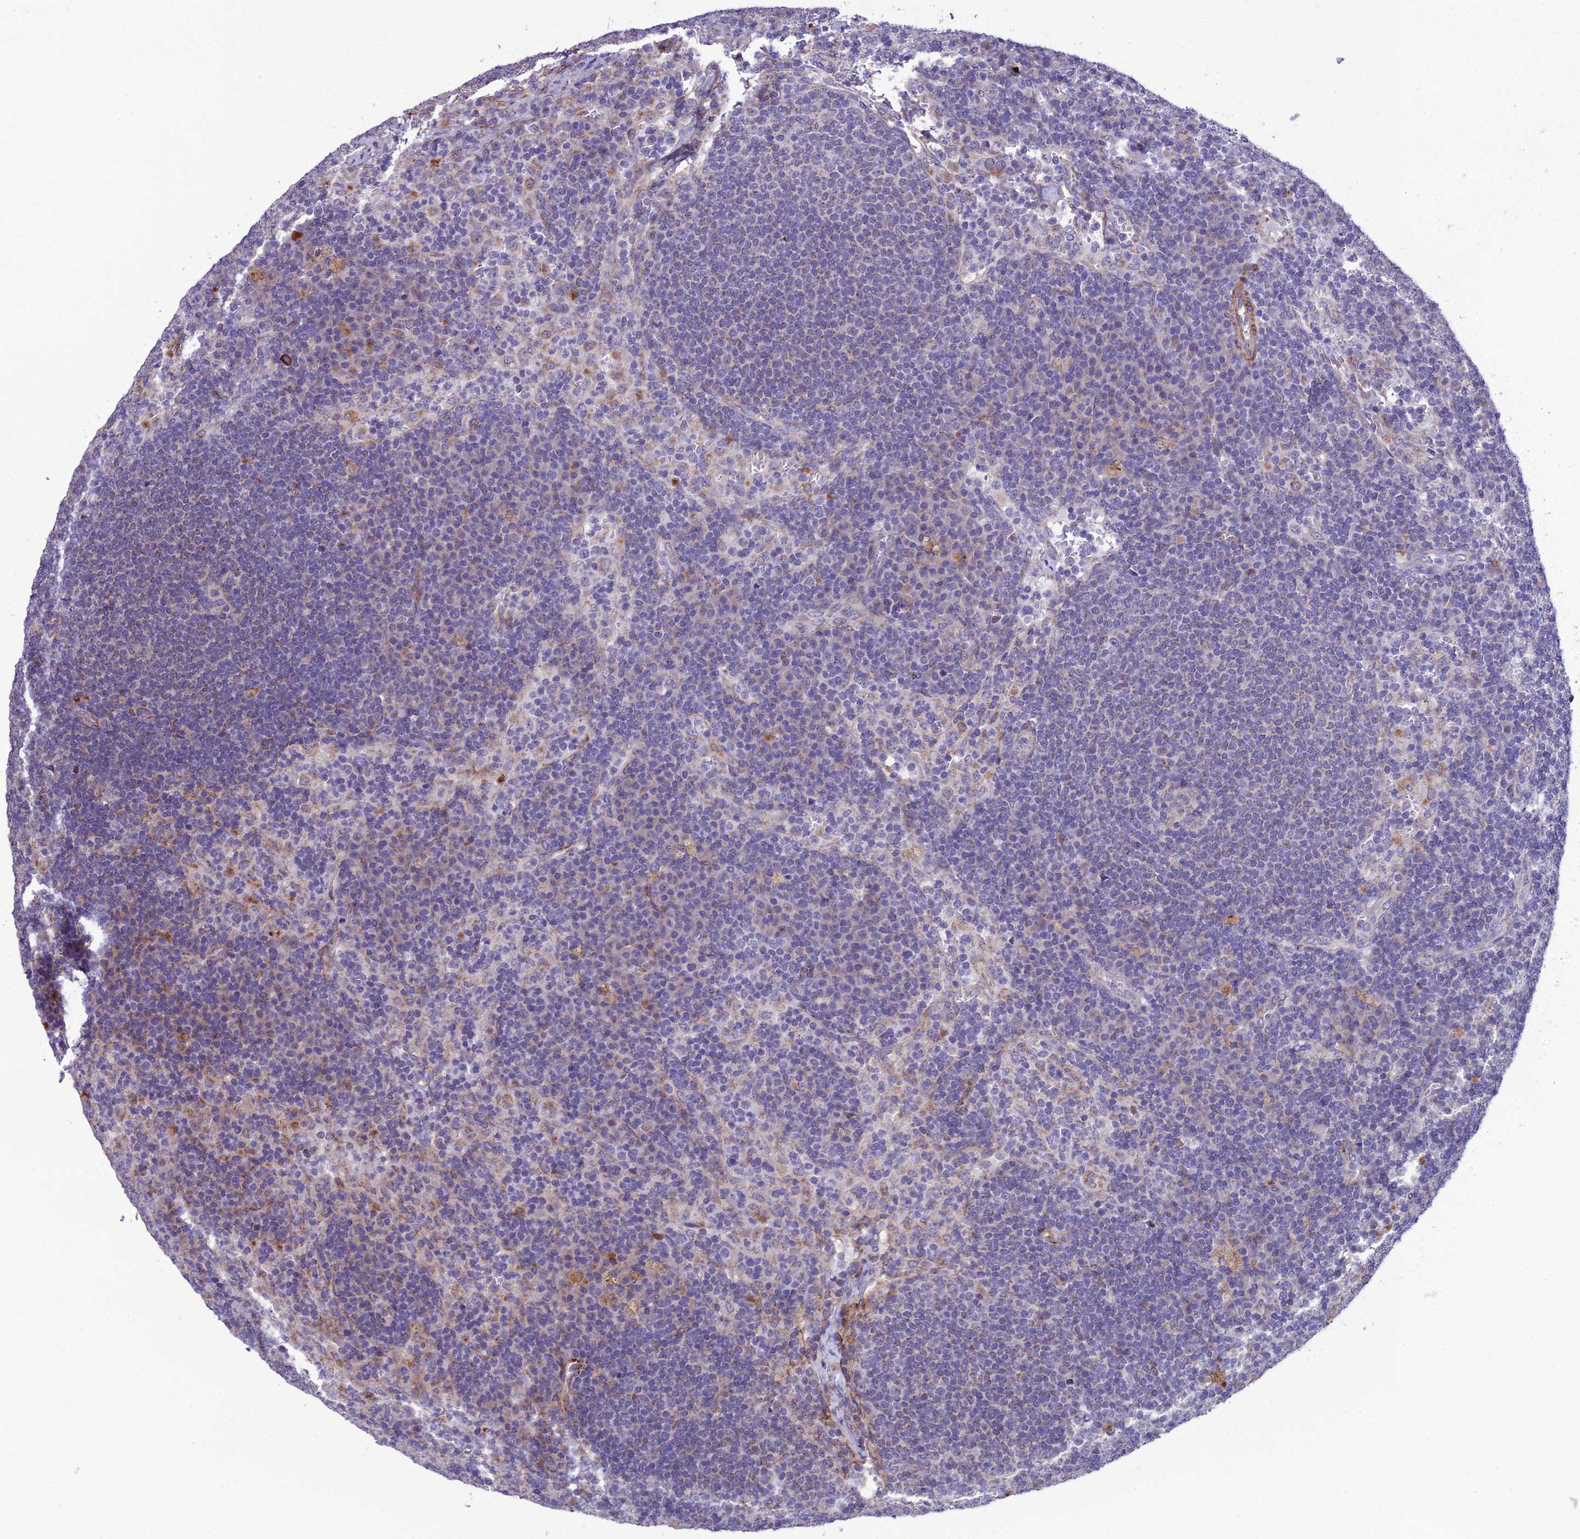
{"staining": {"intensity": "negative", "quantity": "none", "location": "none"}, "tissue": "lymph node", "cell_type": "Germinal center cells", "image_type": "normal", "snomed": [{"axis": "morphology", "description": "Normal tissue, NOS"}, {"axis": "topography", "description": "Lymph node"}], "caption": "This is an immunohistochemistry (IHC) image of benign human lymph node. There is no staining in germinal center cells.", "gene": "NODAL", "patient": {"sex": "female", "age": 70}}